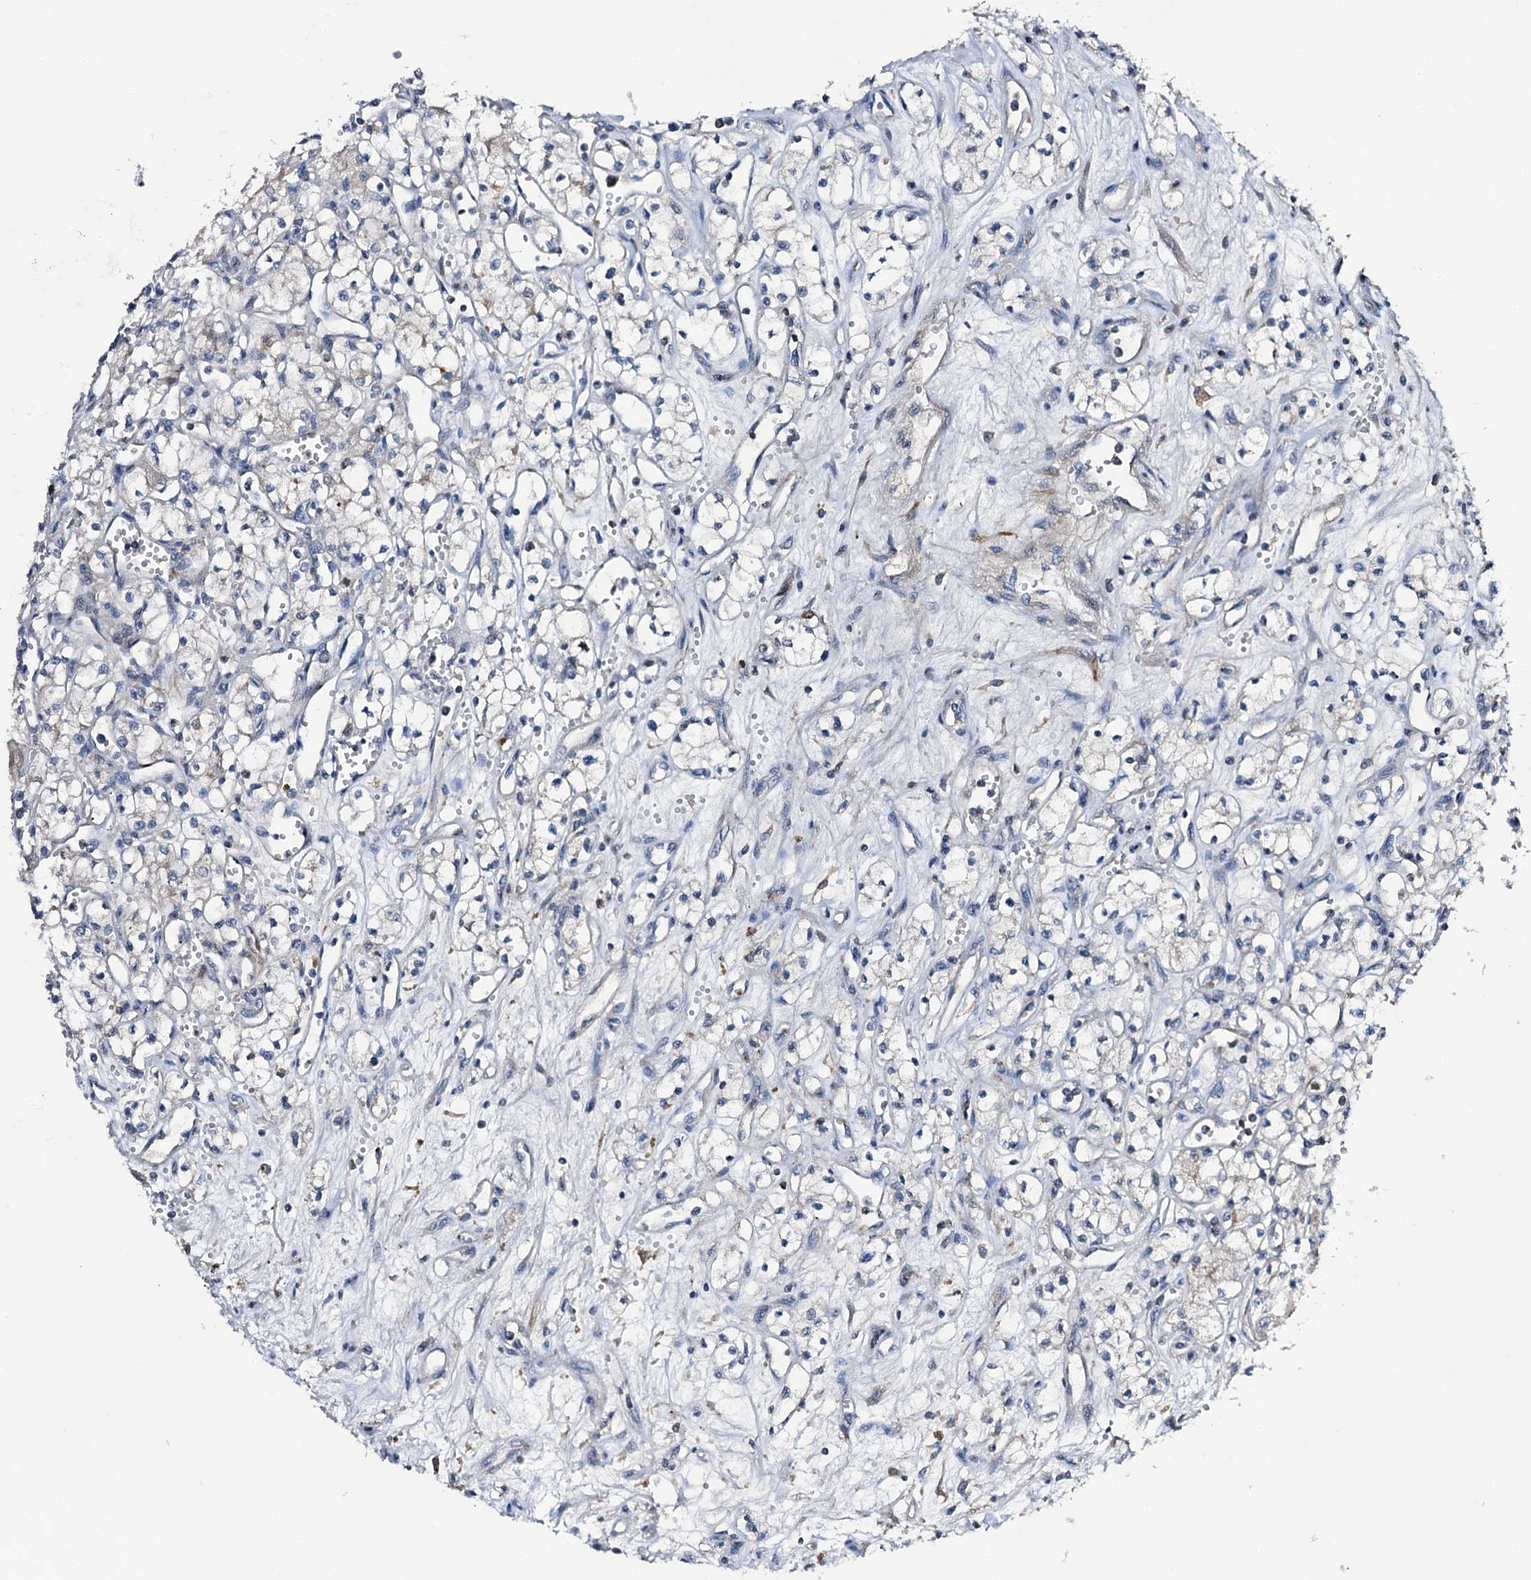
{"staining": {"intensity": "negative", "quantity": "none", "location": "none"}, "tissue": "renal cancer", "cell_type": "Tumor cells", "image_type": "cancer", "snomed": [{"axis": "morphology", "description": "Adenocarcinoma, NOS"}, {"axis": "topography", "description": "Kidney"}], "caption": "This is an IHC image of renal adenocarcinoma. There is no staining in tumor cells.", "gene": "NCAPD2", "patient": {"sex": "male", "age": 59}}